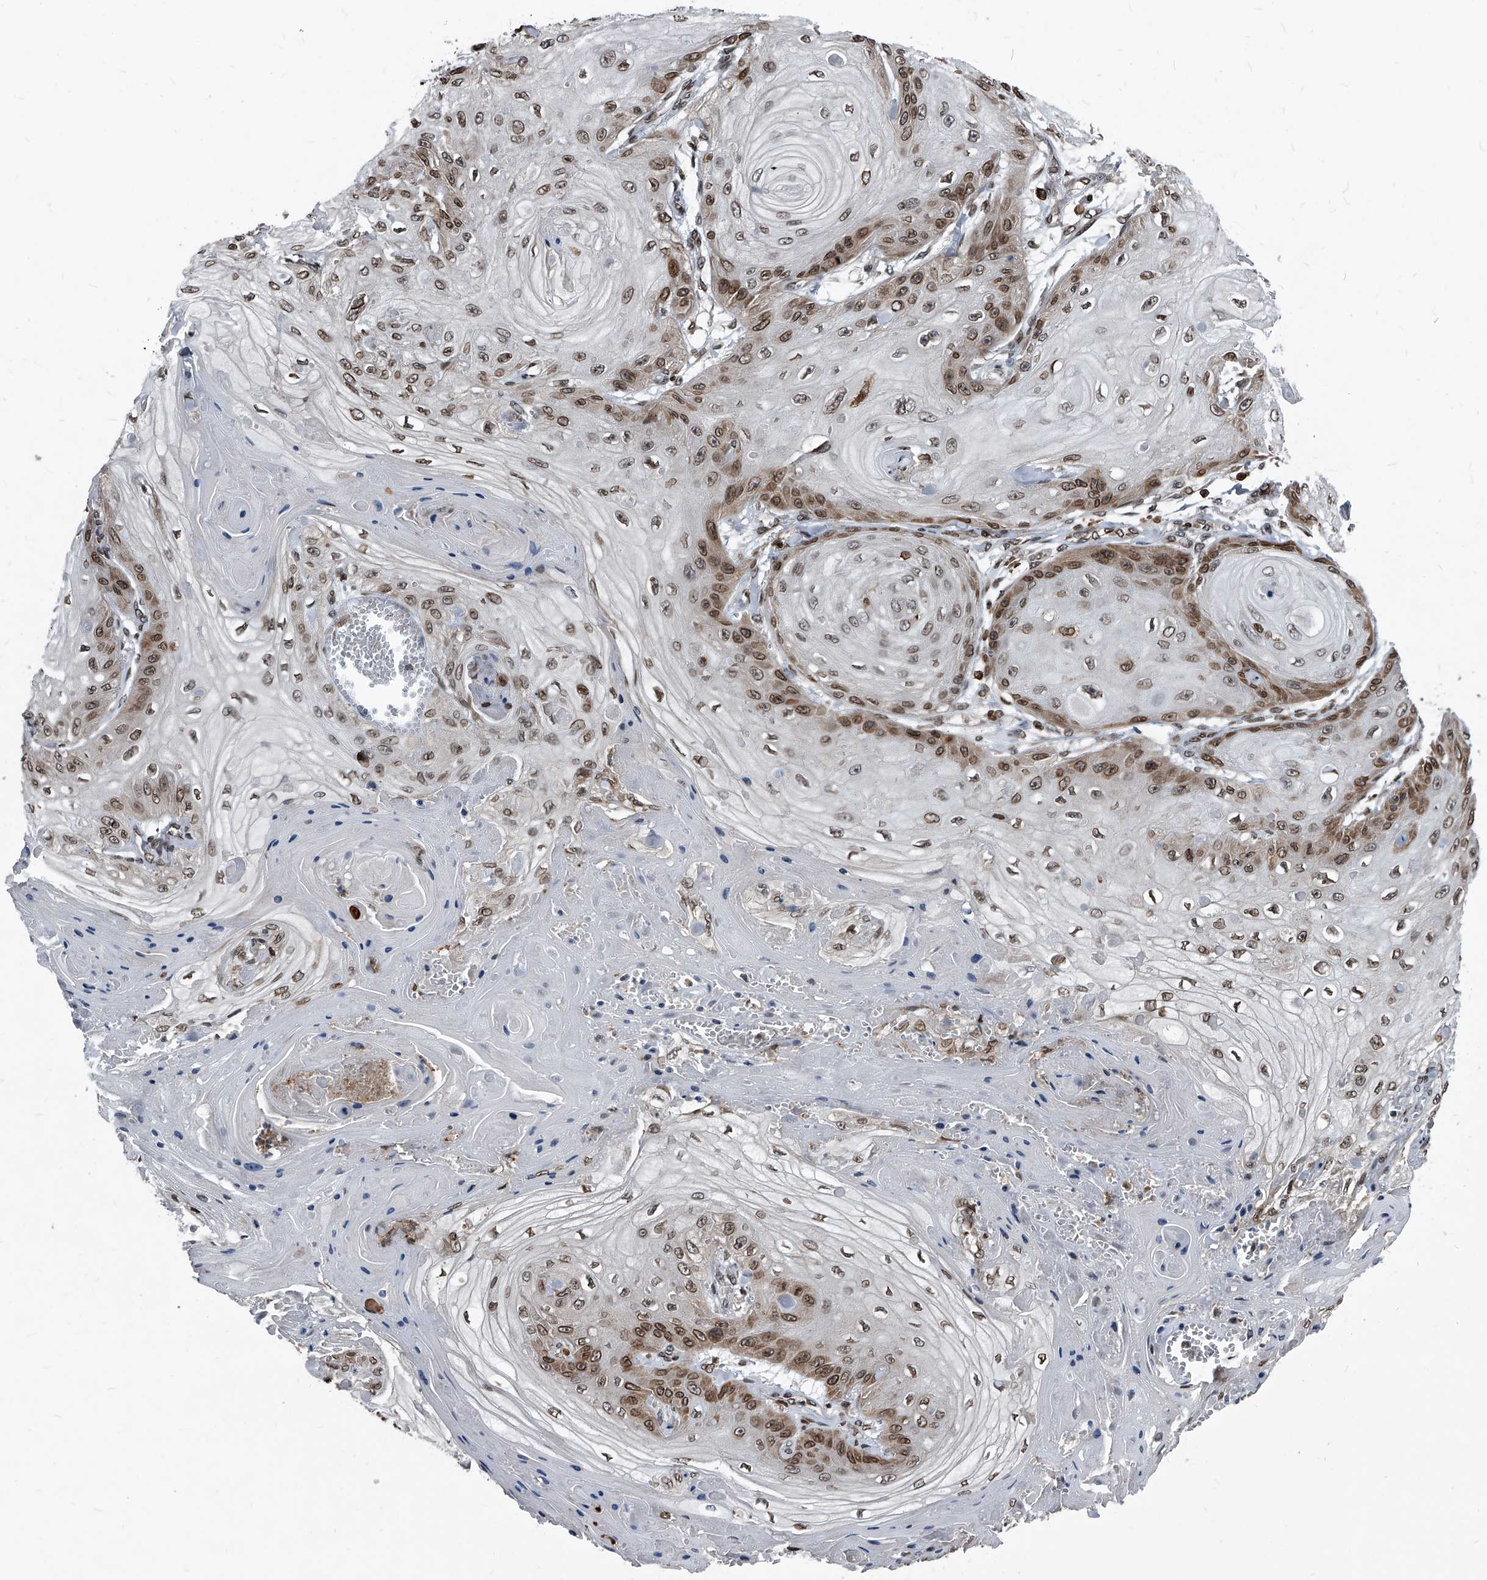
{"staining": {"intensity": "moderate", "quantity": ">75%", "location": "cytoplasmic/membranous,nuclear"}, "tissue": "skin cancer", "cell_type": "Tumor cells", "image_type": "cancer", "snomed": [{"axis": "morphology", "description": "Squamous cell carcinoma, NOS"}, {"axis": "topography", "description": "Skin"}], "caption": "An IHC photomicrograph of neoplastic tissue is shown. Protein staining in brown shows moderate cytoplasmic/membranous and nuclear positivity in skin cancer within tumor cells. (Stains: DAB (3,3'-diaminobenzidine) in brown, nuclei in blue, Microscopy: brightfield microscopy at high magnification).", "gene": "PHF20", "patient": {"sex": "male", "age": 74}}